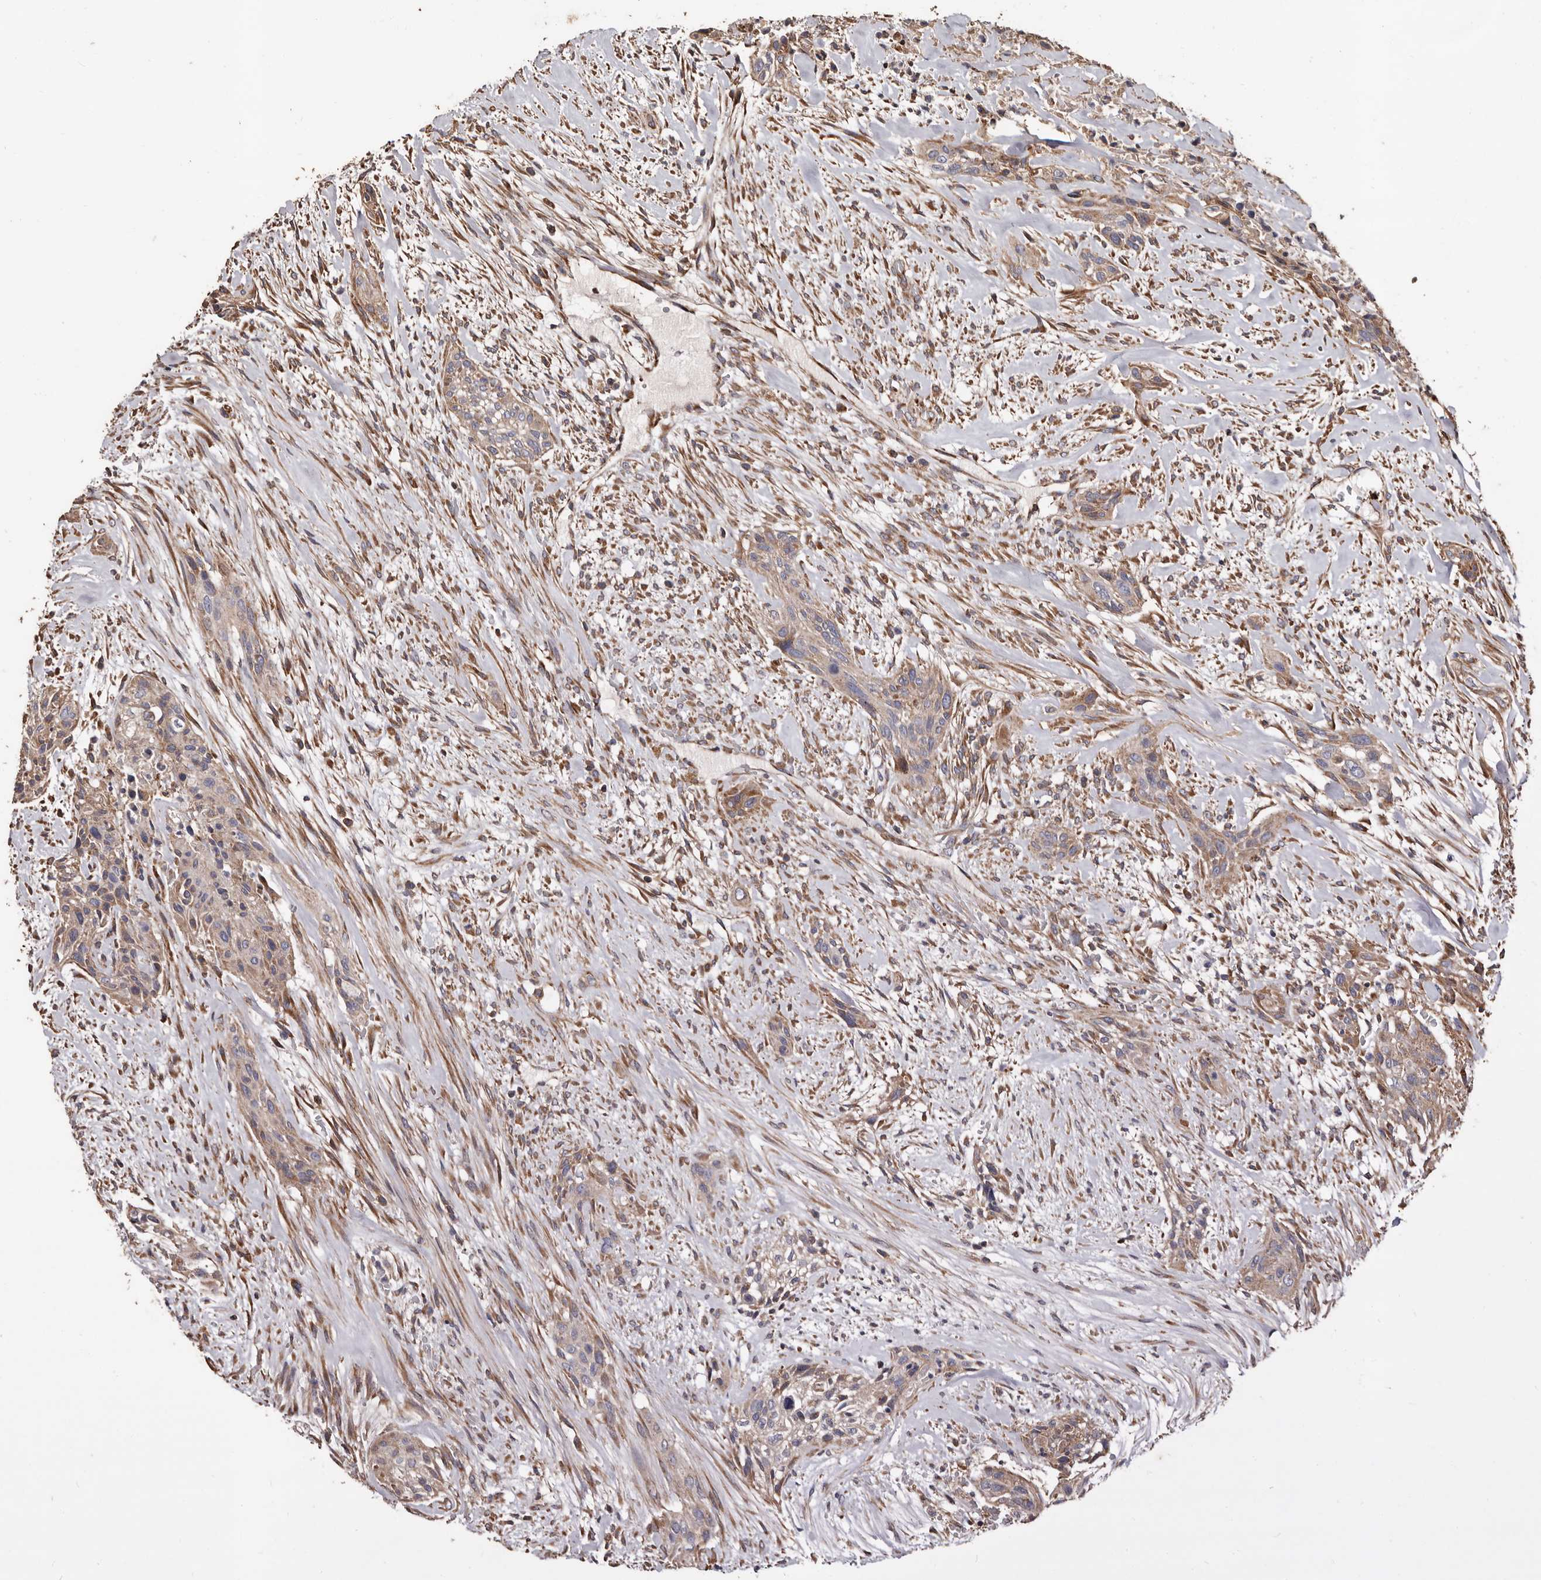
{"staining": {"intensity": "weak", "quantity": ">75%", "location": "cytoplasmic/membranous"}, "tissue": "urothelial cancer", "cell_type": "Tumor cells", "image_type": "cancer", "snomed": [{"axis": "morphology", "description": "Urothelial carcinoma, High grade"}, {"axis": "topography", "description": "Urinary bladder"}], "caption": "DAB (3,3'-diaminobenzidine) immunohistochemical staining of high-grade urothelial carcinoma exhibits weak cytoplasmic/membranous protein expression in approximately >75% of tumor cells.", "gene": "OSGIN2", "patient": {"sex": "male", "age": 35}}